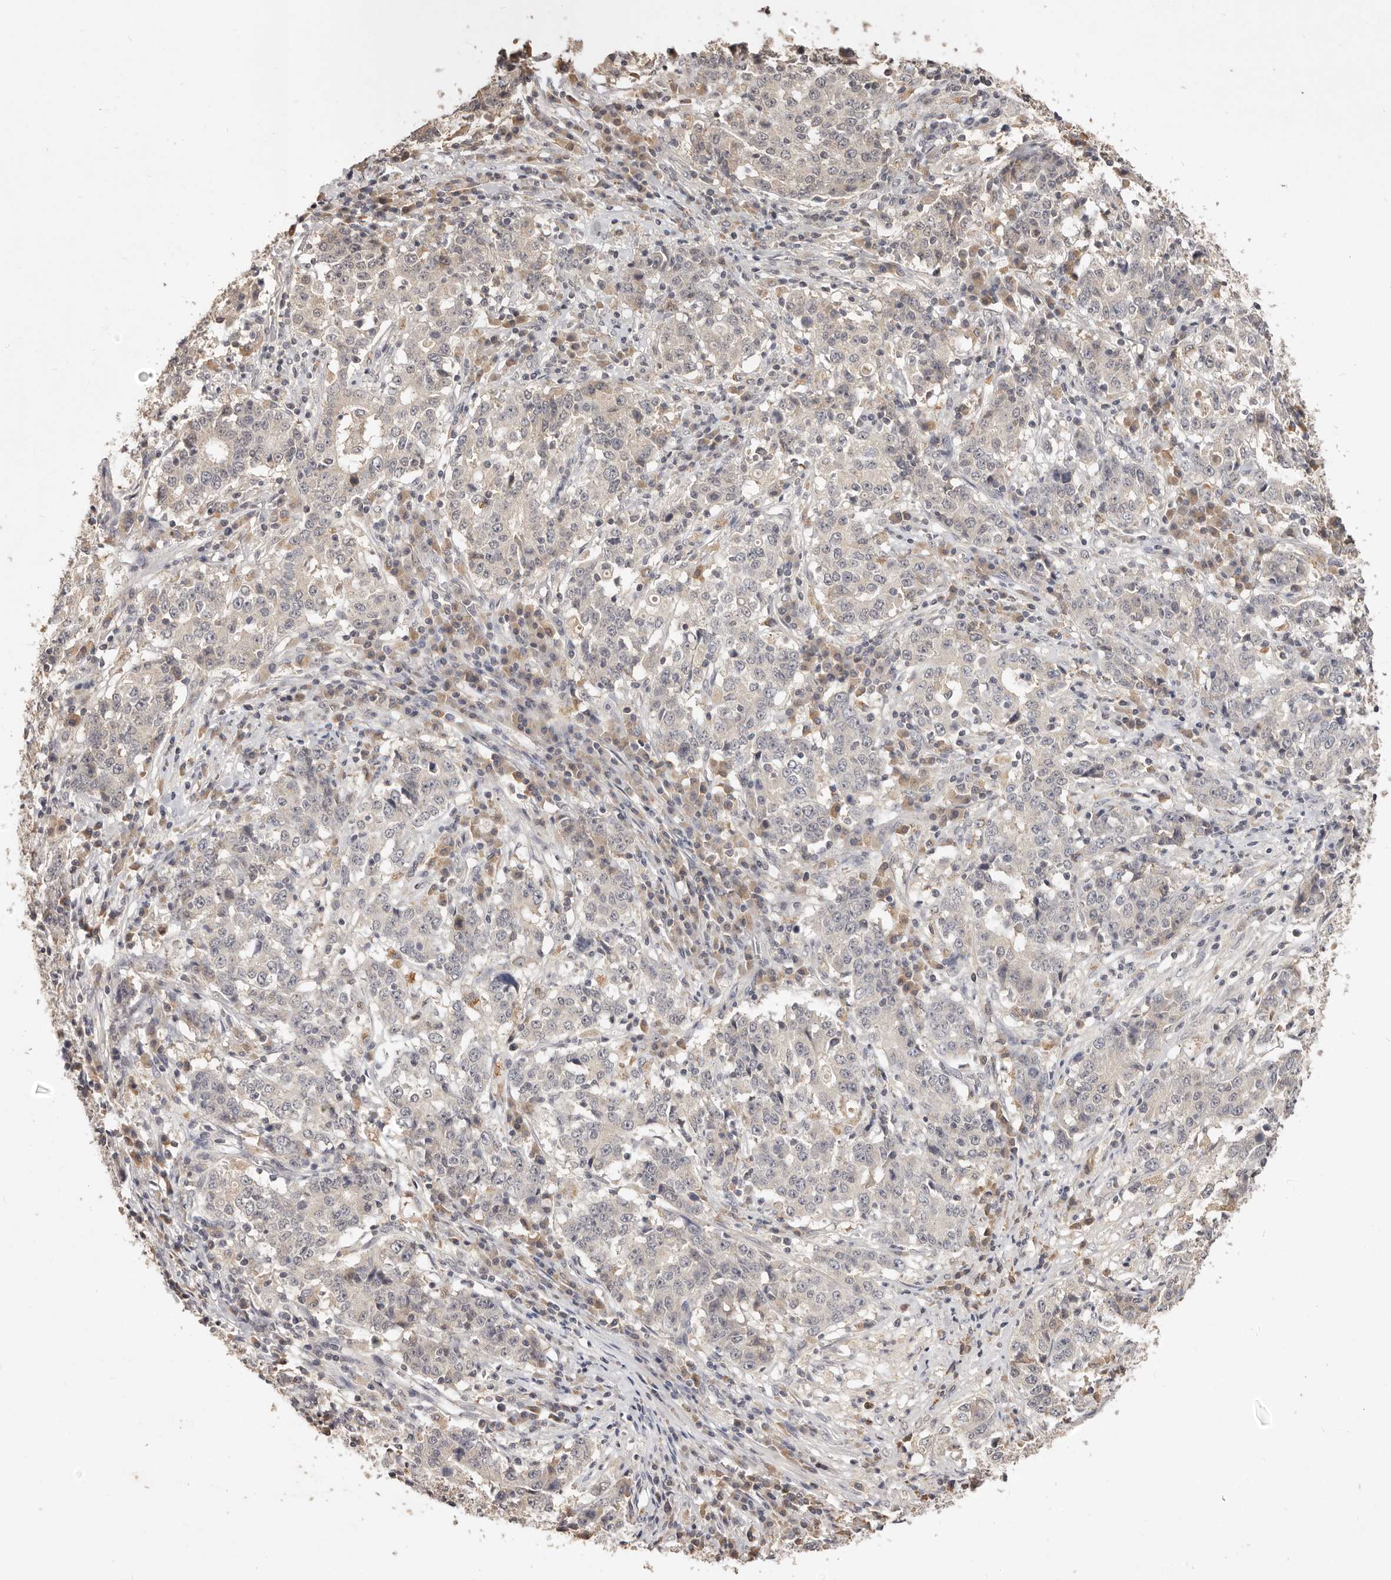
{"staining": {"intensity": "negative", "quantity": "none", "location": "none"}, "tissue": "stomach cancer", "cell_type": "Tumor cells", "image_type": "cancer", "snomed": [{"axis": "morphology", "description": "Adenocarcinoma, NOS"}, {"axis": "topography", "description": "Stomach"}], "caption": "Tumor cells are negative for protein expression in human stomach cancer. Nuclei are stained in blue.", "gene": "TSPAN13", "patient": {"sex": "male", "age": 59}}